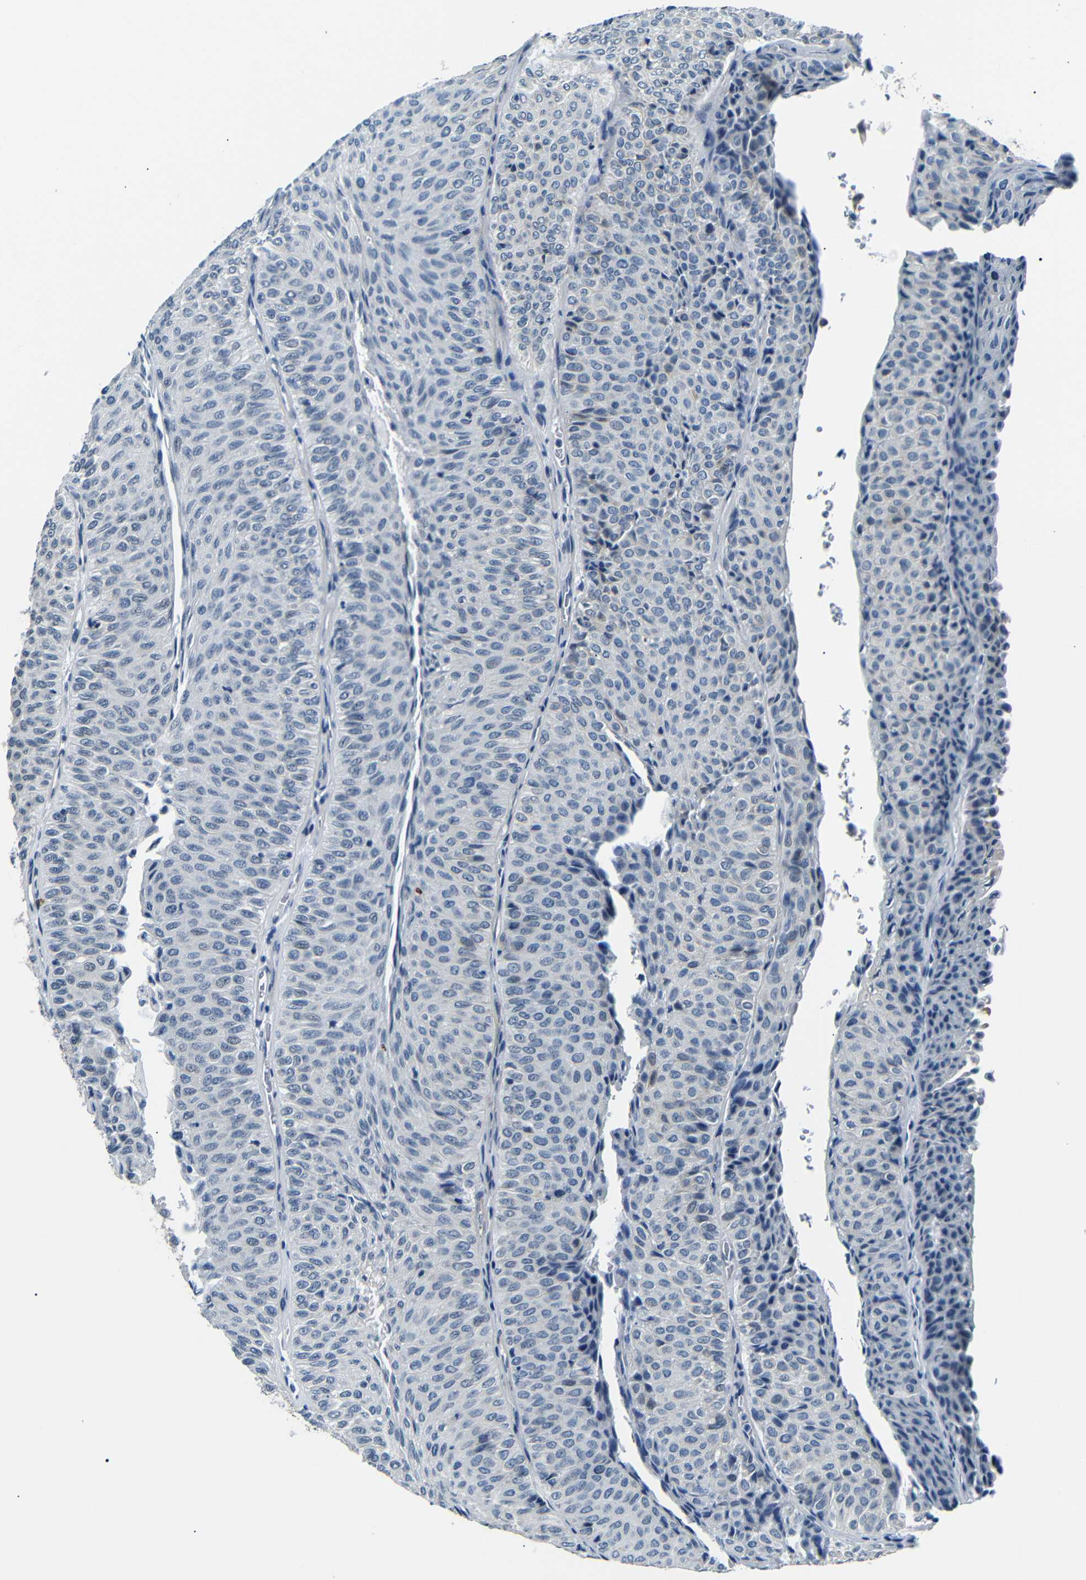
{"staining": {"intensity": "negative", "quantity": "none", "location": "none"}, "tissue": "urothelial cancer", "cell_type": "Tumor cells", "image_type": "cancer", "snomed": [{"axis": "morphology", "description": "Urothelial carcinoma, Low grade"}, {"axis": "topography", "description": "Urinary bladder"}], "caption": "The histopathology image displays no significant staining in tumor cells of urothelial carcinoma (low-grade).", "gene": "TAFA1", "patient": {"sex": "male", "age": 78}}